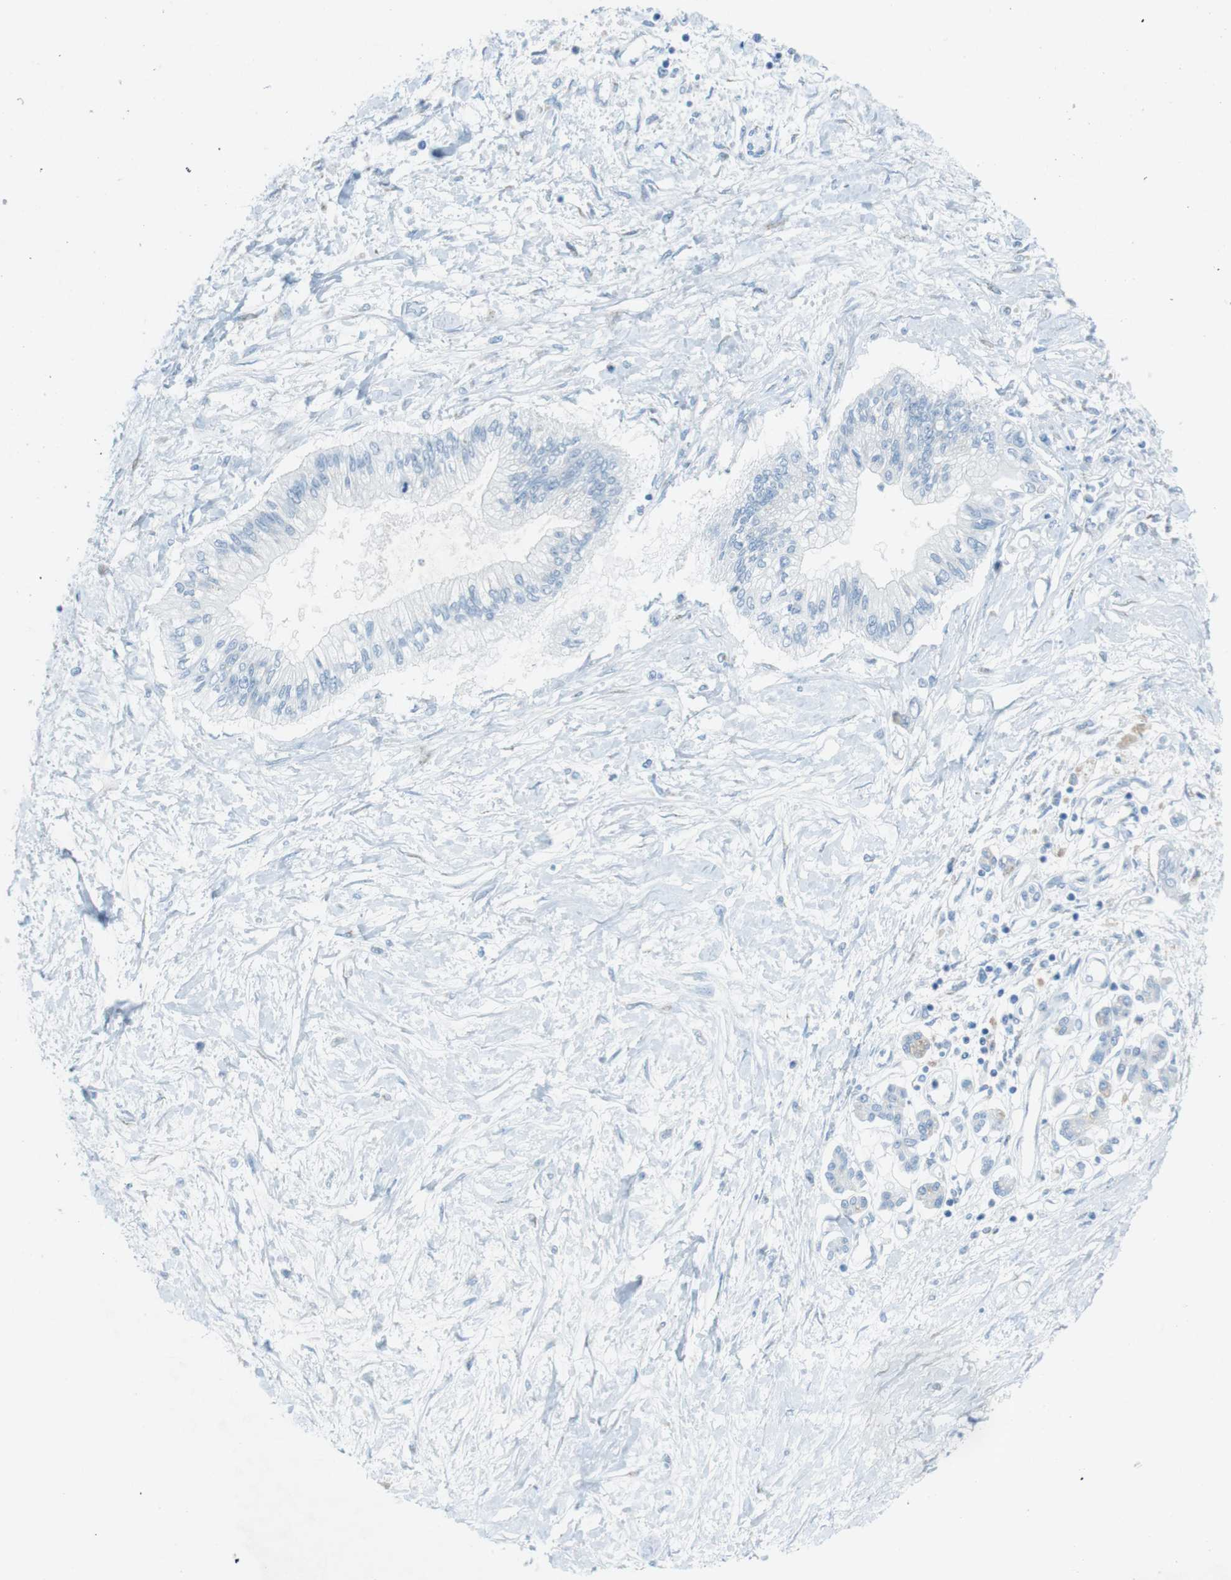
{"staining": {"intensity": "negative", "quantity": "none", "location": "none"}, "tissue": "pancreatic cancer", "cell_type": "Tumor cells", "image_type": "cancer", "snomed": [{"axis": "morphology", "description": "Adenocarcinoma, NOS"}, {"axis": "topography", "description": "Pancreas"}], "caption": "This is a micrograph of IHC staining of pancreatic cancer (adenocarcinoma), which shows no expression in tumor cells. (DAB immunohistochemistry (IHC) visualized using brightfield microscopy, high magnification).", "gene": "TXNDC15", "patient": {"sex": "female", "age": 77}}